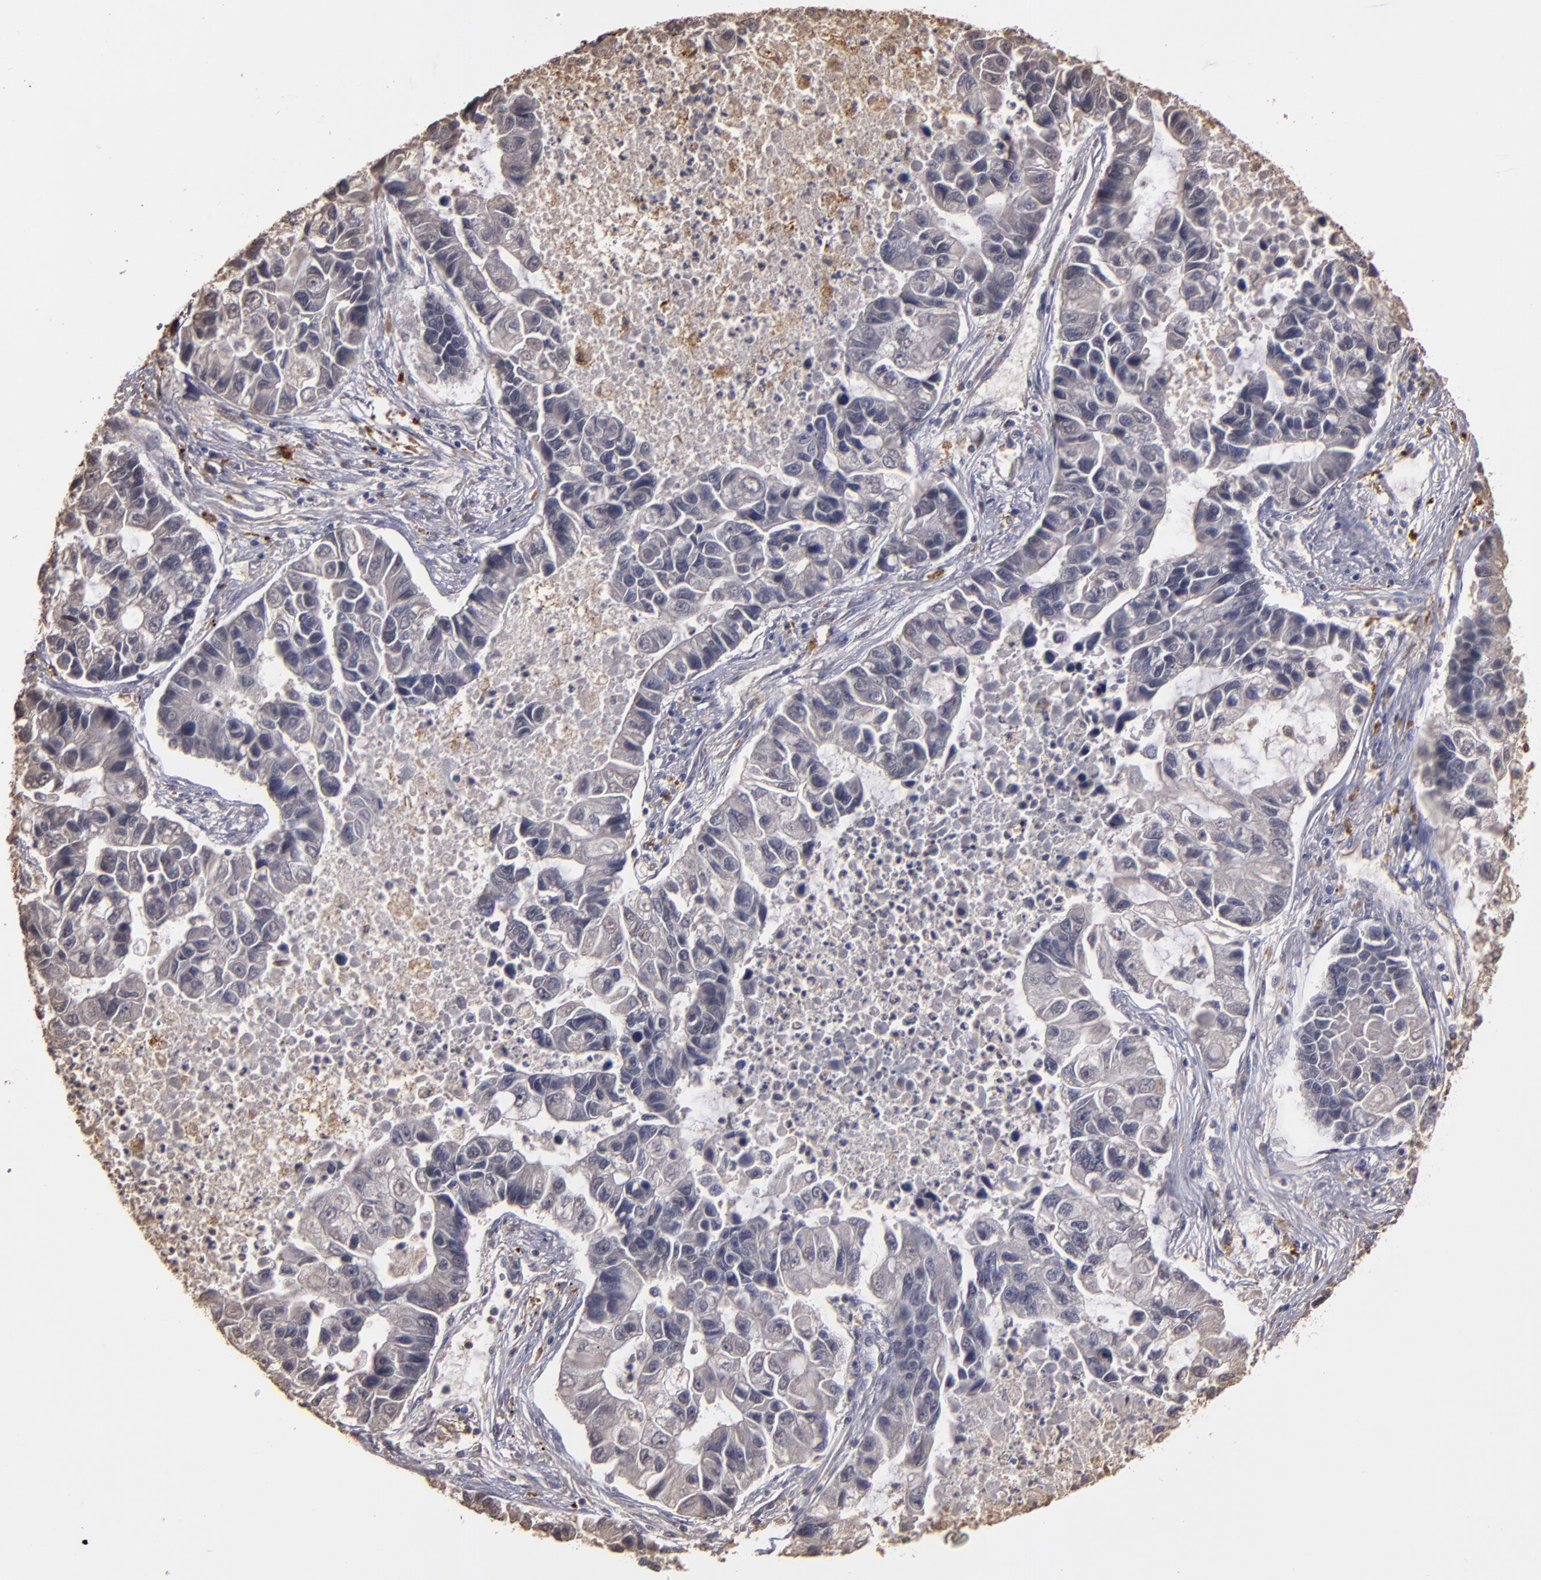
{"staining": {"intensity": "negative", "quantity": "none", "location": "none"}, "tissue": "lung cancer", "cell_type": "Tumor cells", "image_type": "cancer", "snomed": [{"axis": "morphology", "description": "Adenocarcinoma, NOS"}, {"axis": "topography", "description": "Lung"}], "caption": "Immunohistochemistry (IHC) photomicrograph of lung cancer stained for a protein (brown), which demonstrates no expression in tumor cells. (DAB immunohistochemistry (IHC) visualized using brightfield microscopy, high magnification).", "gene": "TRAF1", "patient": {"sex": "female", "age": 51}}